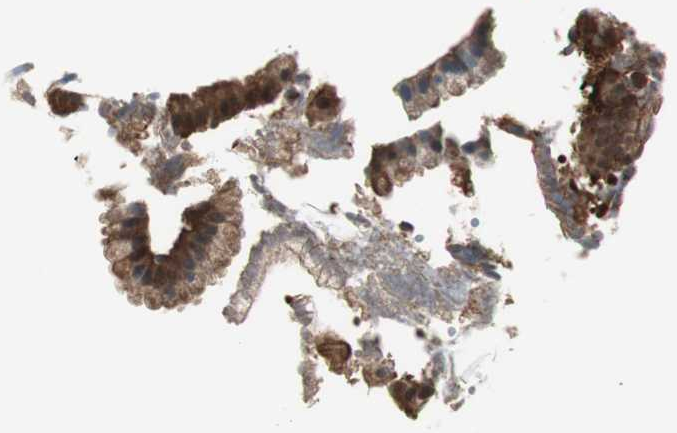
{"staining": {"intensity": "strong", "quantity": ">75%", "location": "cytoplasmic/membranous,nuclear"}, "tissue": "gallbladder", "cell_type": "Glandular cells", "image_type": "normal", "snomed": [{"axis": "morphology", "description": "Normal tissue, NOS"}, {"axis": "topography", "description": "Gallbladder"}], "caption": "A high-resolution image shows immunohistochemistry (IHC) staining of benign gallbladder, which displays strong cytoplasmic/membranous,nuclear positivity in about >75% of glandular cells.", "gene": "PTPN11", "patient": {"sex": "female", "age": 24}}